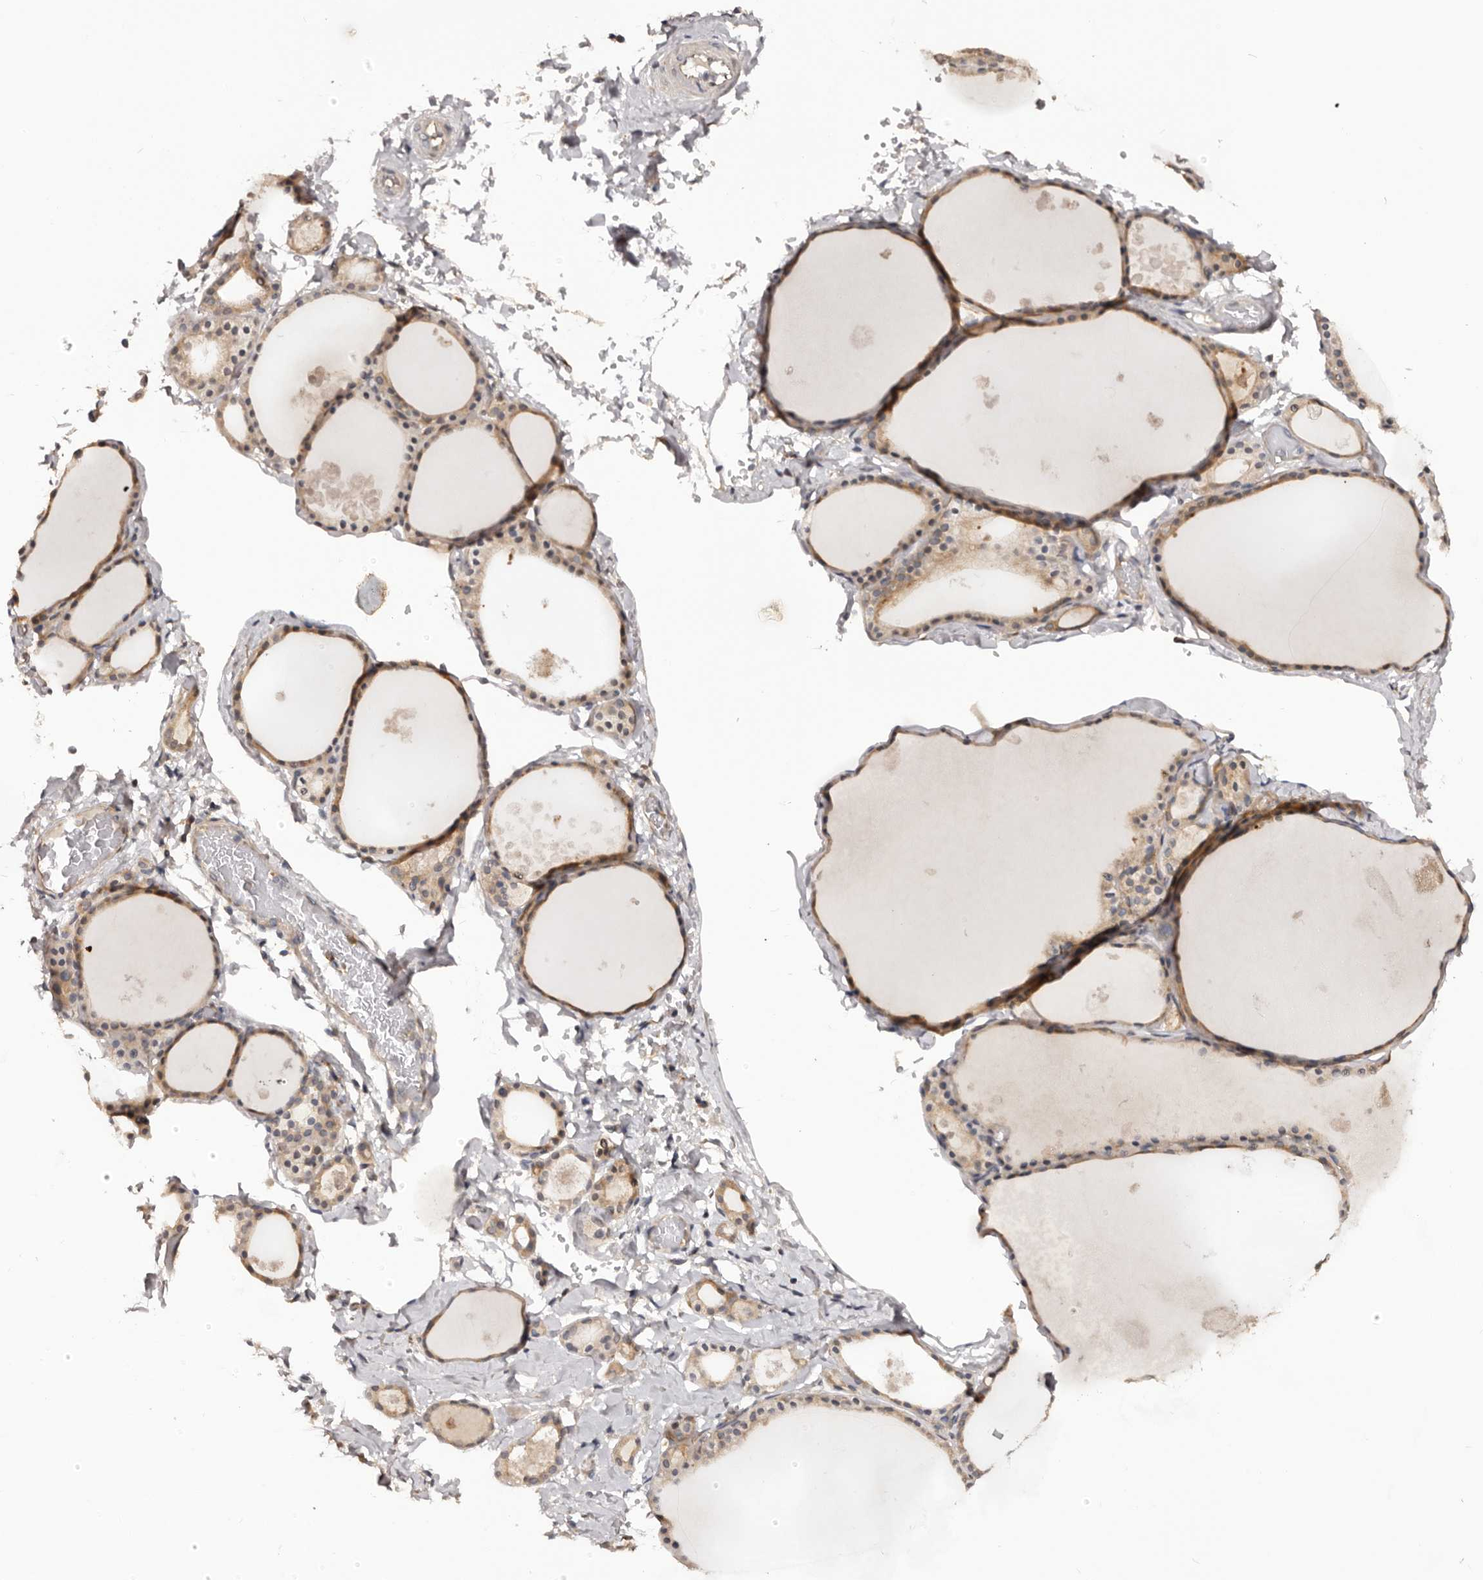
{"staining": {"intensity": "moderate", "quantity": ">75%", "location": "cytoplasmic/membranous"}, "tissue": "thyroid gland", "cell_type": "Glandular cells", "image_type": "normal", "snomed": [{"axis": "morphology", "description": "Normal tissue, NOS"}, {"axis": "topography", "description": "Thyroid gland"}], "caption": "Glandular cells demonstrate medium levels of moderate cytoplasmic/membranous positivity in about >75% of cells in benign human thyroid gland.", "gene": "KCNJ8", "patient": {"sex": "male", "age": 56}}